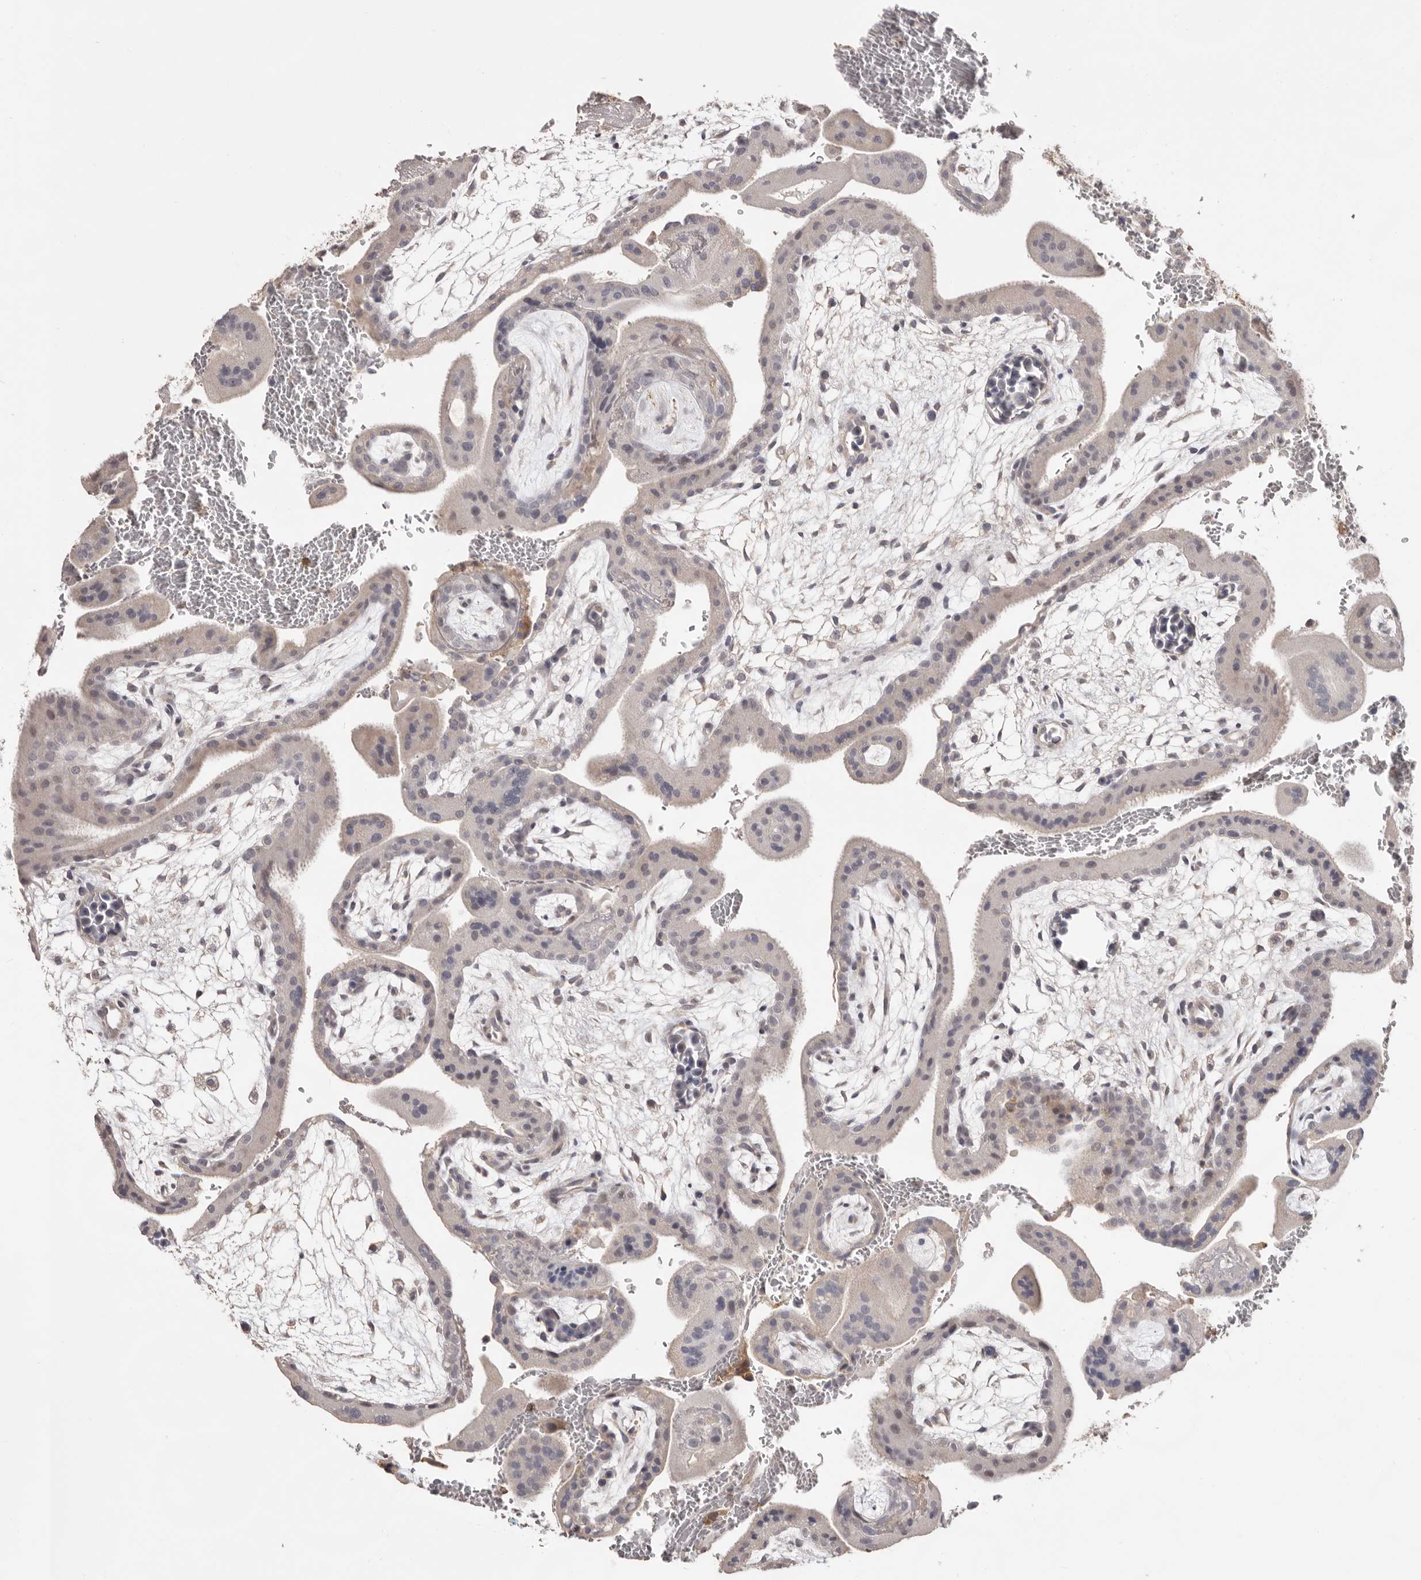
{"staining": {"intensity": "moderate", "quantity": "<25%", "location": "cytoplasmic/membranous"}, "tissue": "placenta", "cell_type": "Decidual cells", "image_type": "normal", "snomed": [{"axis": "morphology", "description": "Normal tissue, NOS"}, {"axis": "topography", "description": "Placenta"}], "caption": "This photomicrograph displays normal placenta stained with IHC to label a protein in brown. The cytoplasmic/membranous of decidual cells show moderate positivity for the protein. Nuclei are counter-stained blue.", "gene": "MMACHC", "patient": {"sex": "female", "age": 35}}